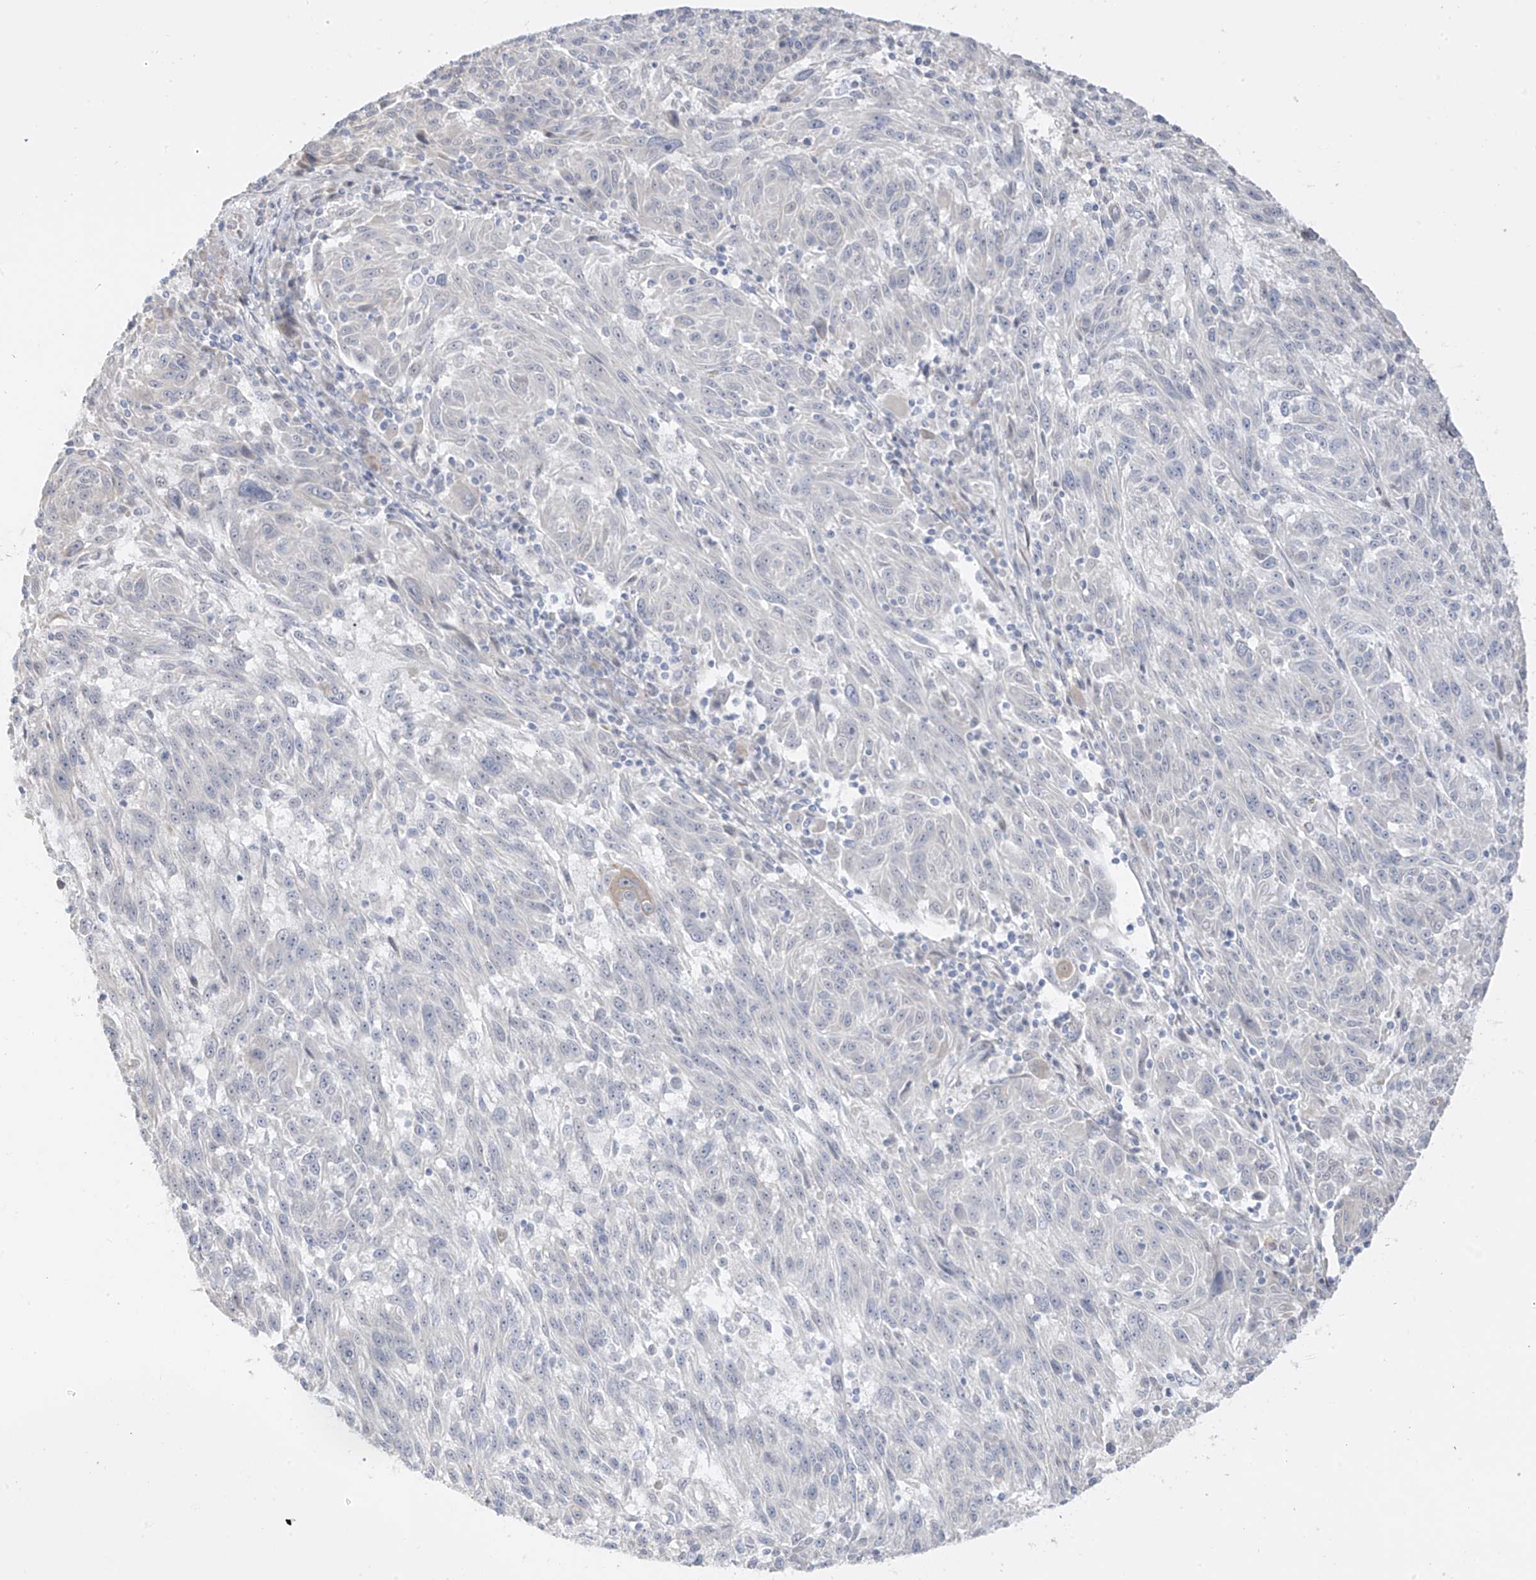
{"staining": {"intensity": "negative", "quantity": "none", "location": "none"}, "tissue": "melanoma", "cell_type": "Tumor cells", "image_type": "cancer", "snomed": [{"axis": "morphology", "description": "Malignant melanoma, NOS"}, {"axis": "topography", "description": "Skin"}], "caption": "A high-resolution image shows immunohistochemistry staining of melanoma, which displays no significant positivity in tumor cells.", "gene": "DCDC2", "patient": {"sex": "male", "age": 53}}